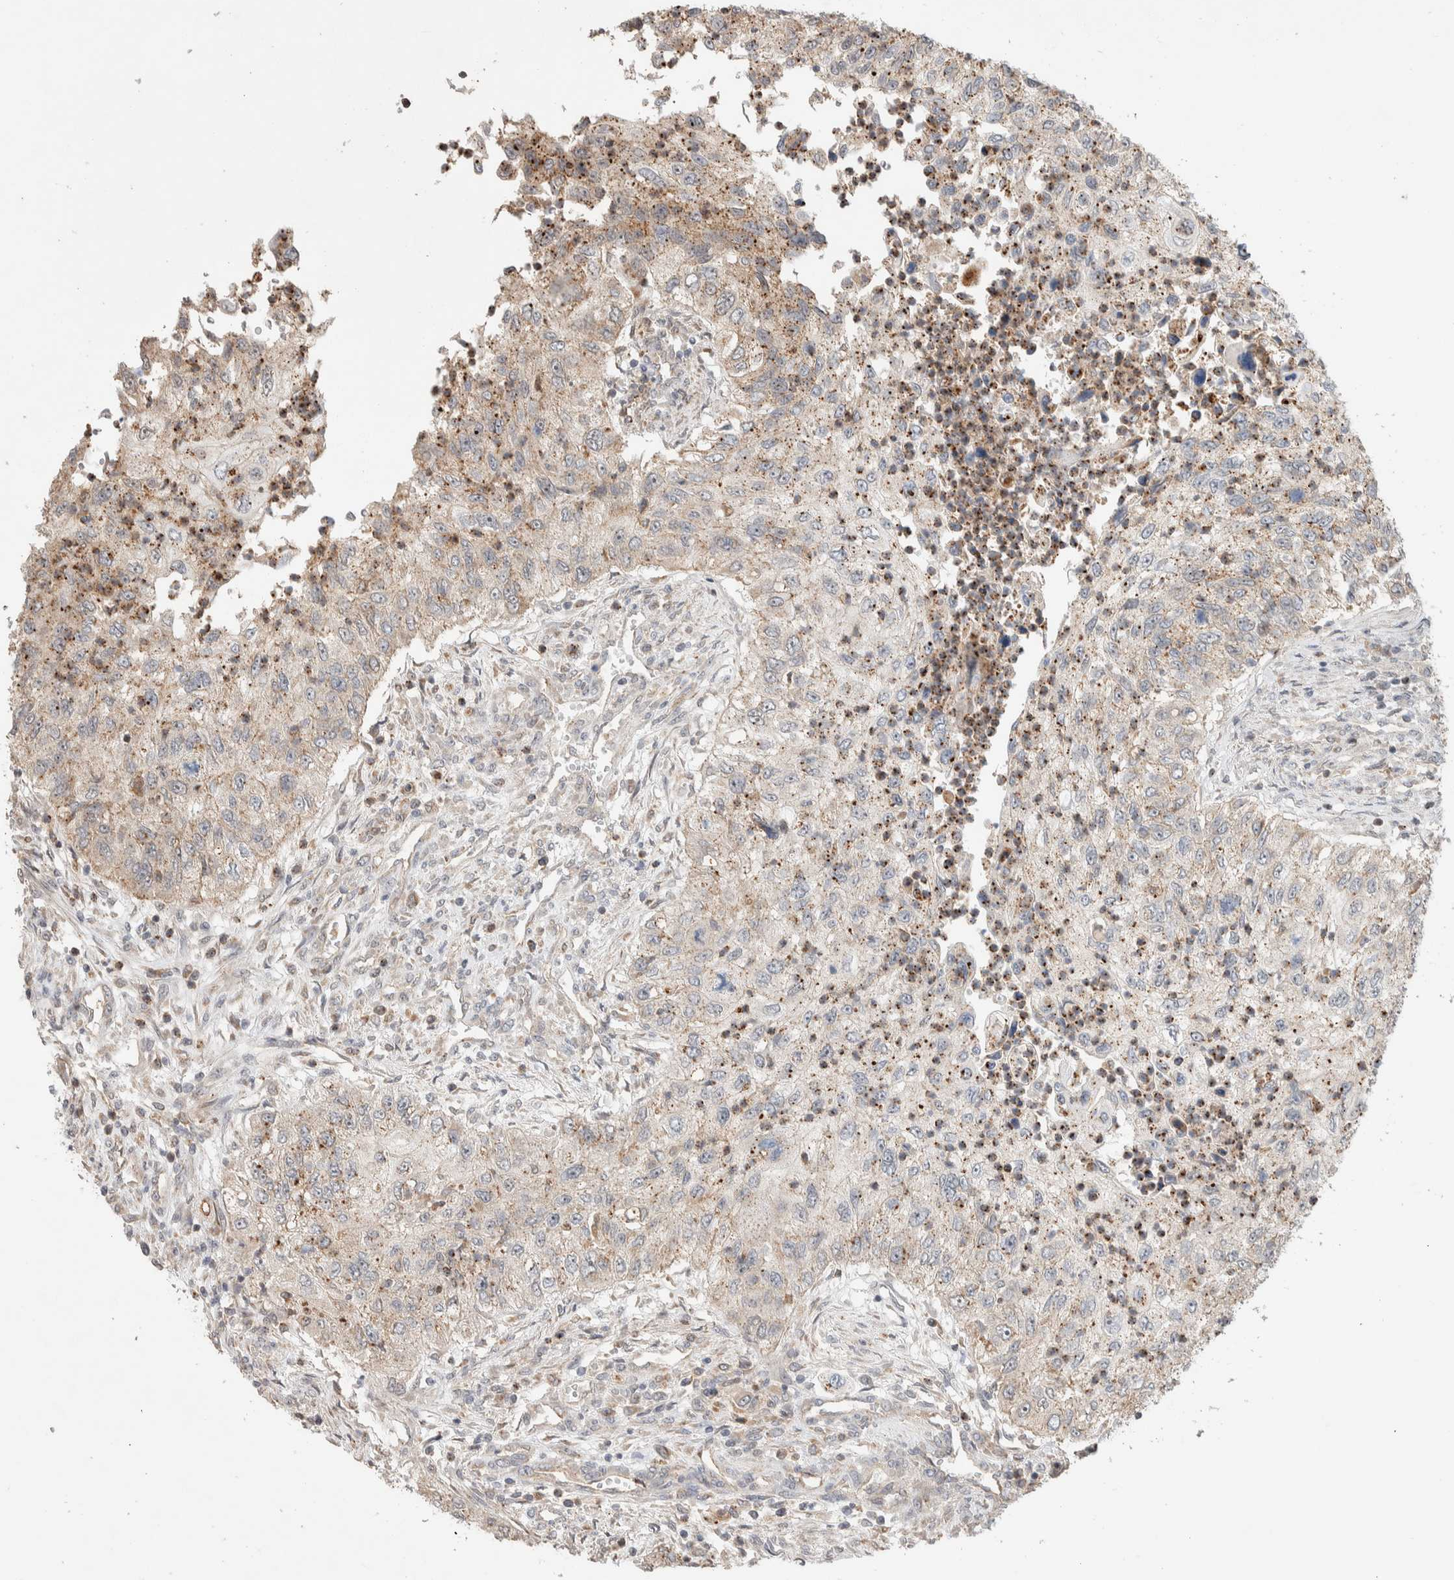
{"staining": {"intensity": "weak", "quantity": ">75%", "location": "cytoplasmic/membranous"}, "tissue": "urothelial cancer", "cell_type": "Tumor cells", "image_type": "cancer", "snomed": [{"axis": "morphology", "description": "Urothelial carcinoma, High grade"}, {"axis": "topography", "description": "Urinary bladder"}], "caption": "Protein staining of high-grade urothelial carcinoma tissue exhibits weak cytoplasmic/membranous positivity in about >75% of tumor cells.", "gene": "DEPTOR", "patient": {"sex": "female", "age": 60}}